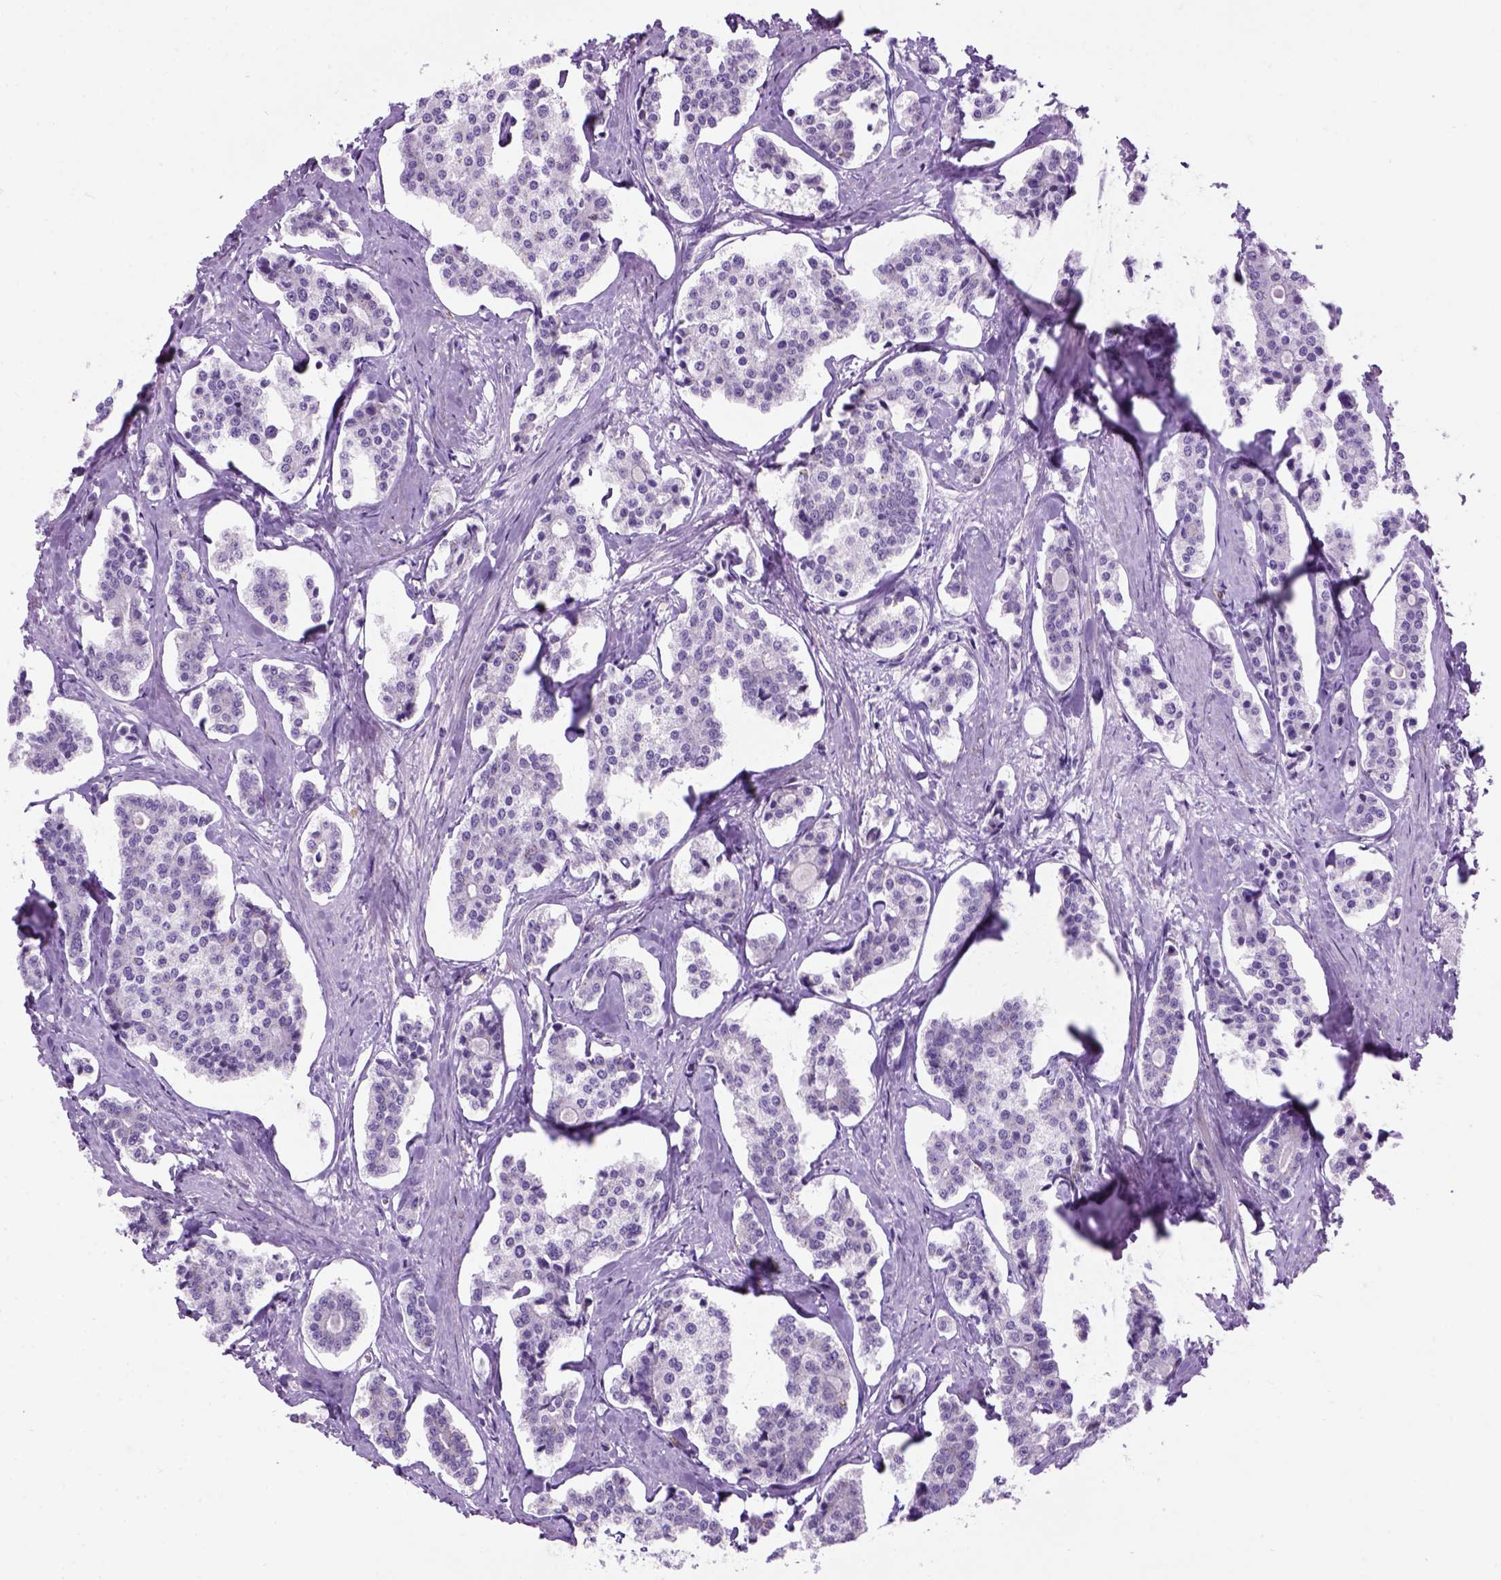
{"staining": {"intensity": "negative", "quantity": "none", "location": "none"}, "tissue": "carcinoid", "cell_type": "Tumor cells", "image_type": "cancer", "snomed": [{"axis": "morphology", "description": "Carcinoid, malignant, NOS"}, {"axis": "topography", "description": "Small intestine"}], "caption": "Tumor cells show no significant protein positivity in malignant carcinoid.", "gene": "GABRB2", "patient": {"sex": "female", "age": 65}}